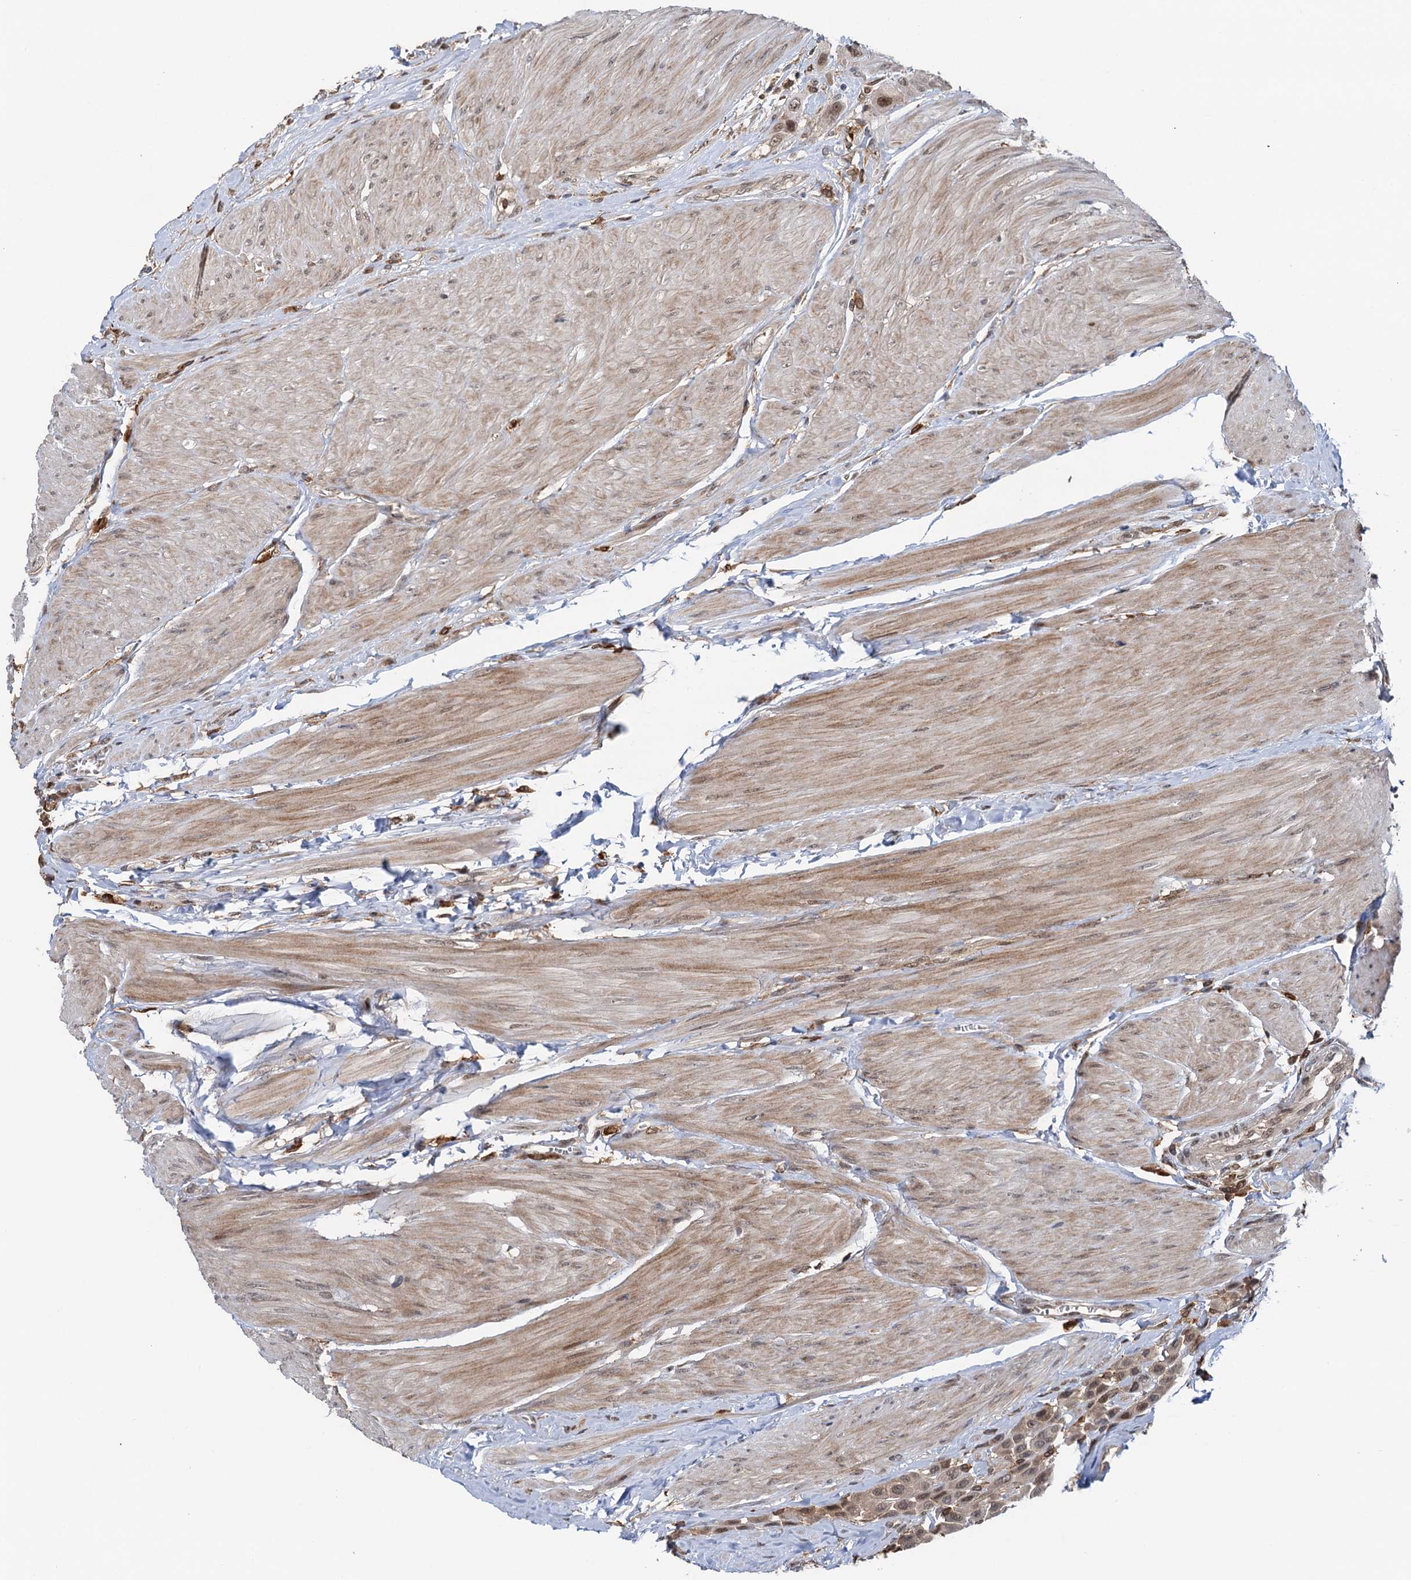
{"staining": {"intensity": "moderate", "quantity": ">75%", "location": "nuclear"}, "tissue": "urothelial cancer", "cell_type": "Tumor cells", "image_type": "cancer", "snomed": [{"axis": "morphology", "description": "Urothelial carcinoma, High grade"}, {"axis": "topography", "description": "Urinary bladder"}], "caption": "Tumor cells reveal medium levels of moderate nuclear expression in about >75% of cells in urothelial cancer.", "gene": "ZNF609", "patient": {"sex": "male", "age": 50}}